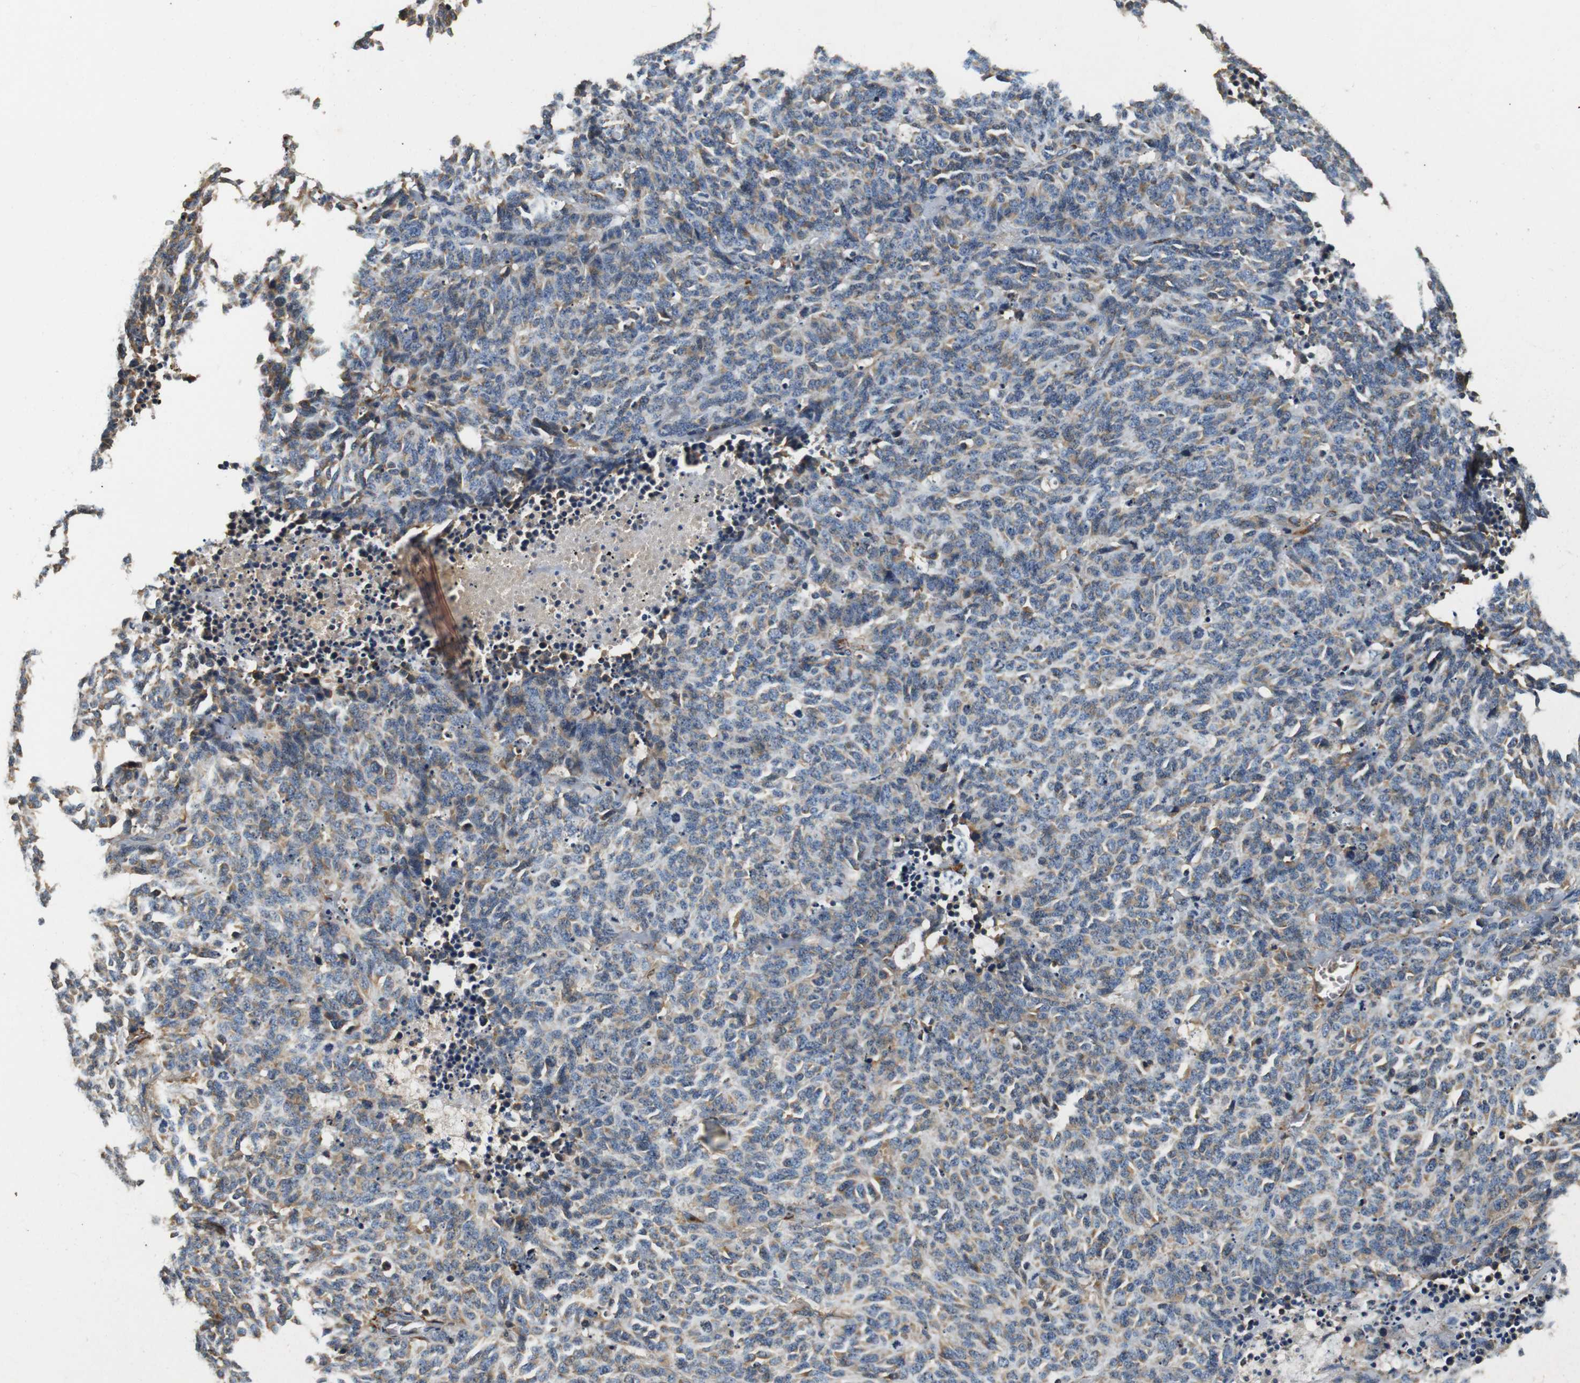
{"staining": {"intensity": "weak", "quantity": ">75%", "location": "cytoplasmic/membranous"}, "tissue": "lung cancer", "cell_type": "Tumor cells", "image_type": "cancer", "snomed": [{"axis": "morphology", "description": "Neoplasm, malignant, NOS"}, {"axis": "topography", "description": "Lung"}], "caption": "Human malignant neoplasm (lung) stained with a brown dye demonstrates weak cytoplasmic/membranous positive positivity in approximately >75% of tumor cells.", "gene": "COL1A1", "patient": {"sex": "female", "age": 58}}